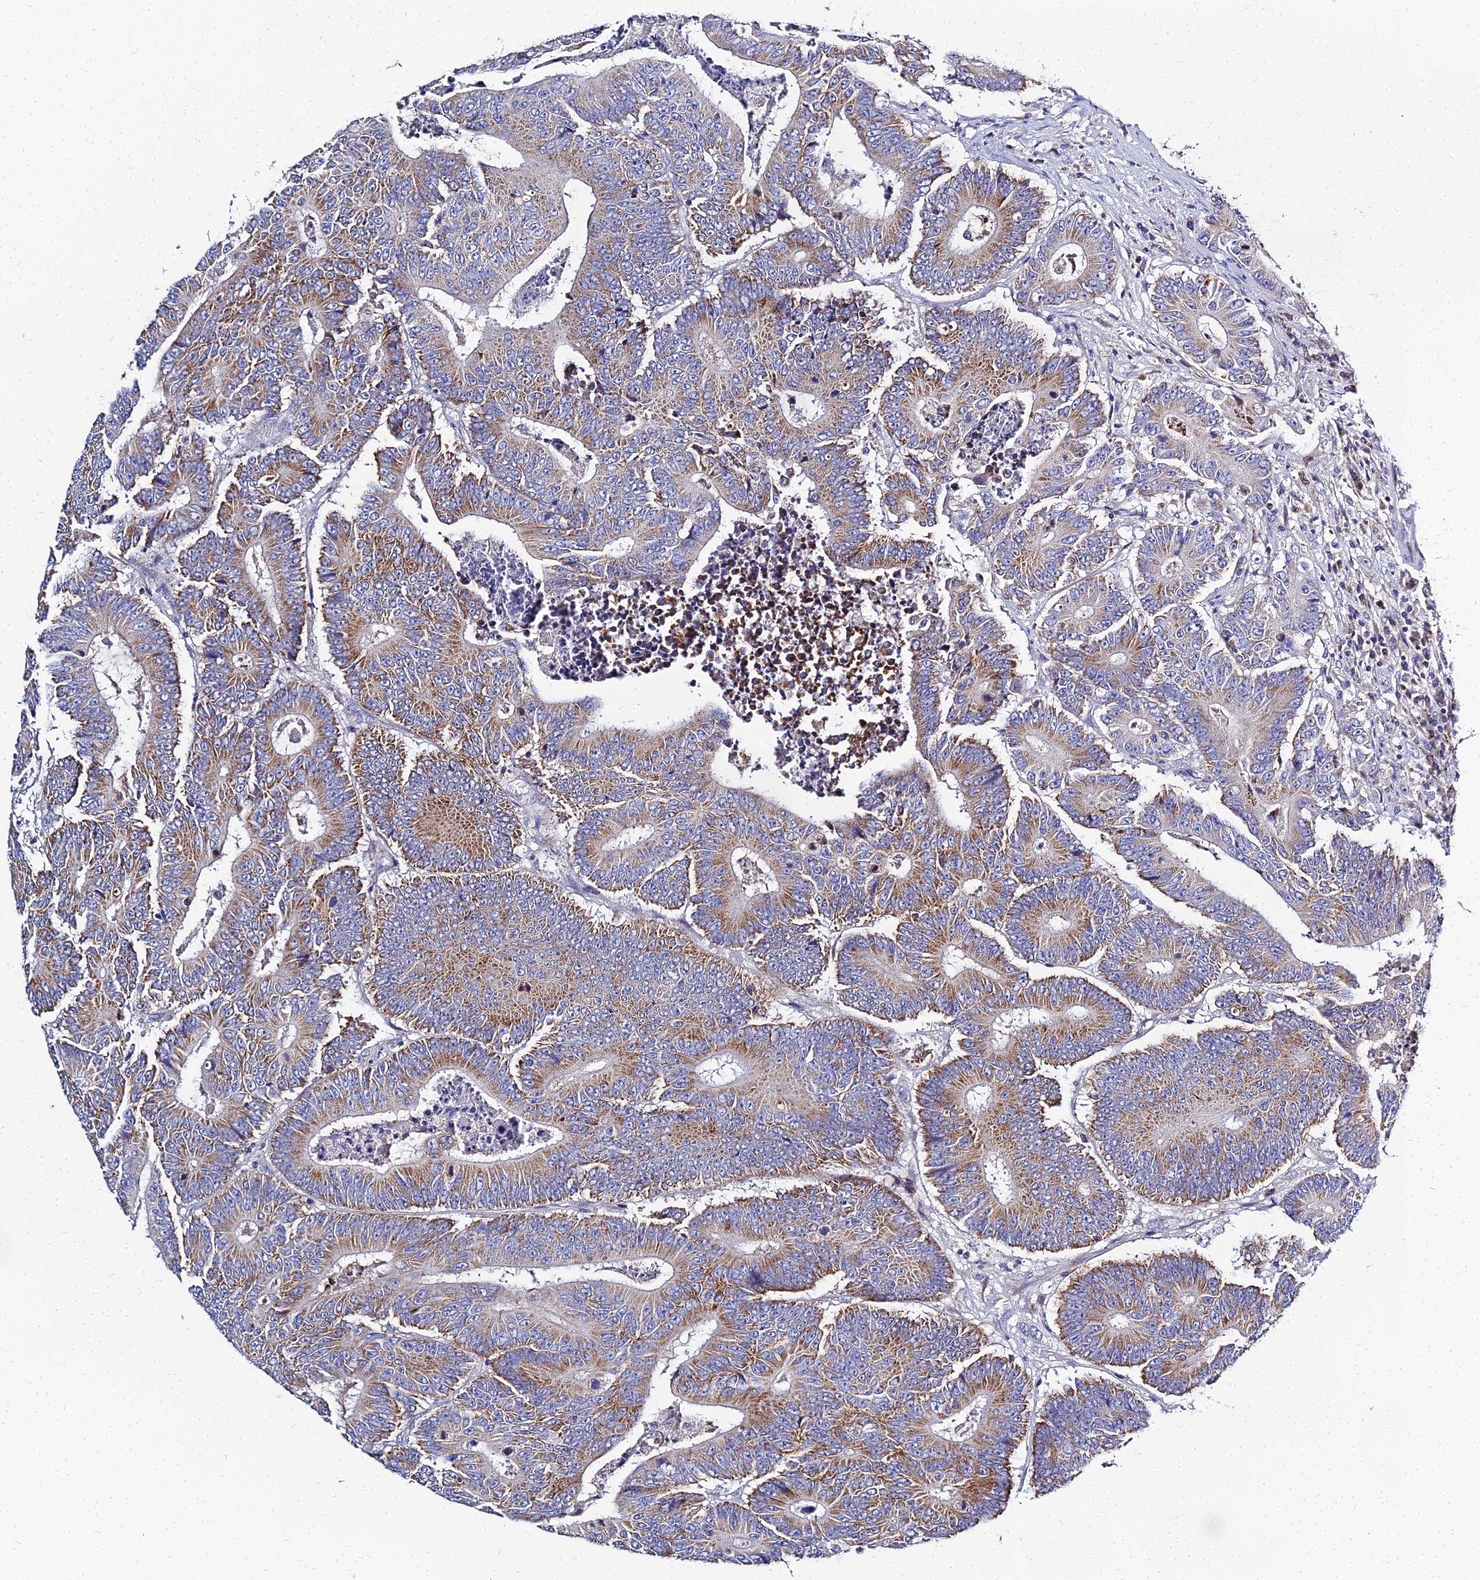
{"staining": {"intensity": "moderate", "quantity": ">75%", "location": "cytoplasmic/membranous"}, "tissue": "colorectal cancer", "cell_type": "Tumor cells", "image_type": "cancer", "snomed": [{"axis": "morphology", "description": "Adenocarcinoma, NOS"}, {"axis": "topography", "description": "Colon"}], "caption": "DAB (3,3'-diaminobenzidine) immunohistochemical staining of human colorectal cancer shows moderate cytoplasmic/membranous protein expression in approximately >75% of tumor cells. (IHC, brightfield microscopy, high magnification).", "gene": "NPY", "patient": {"sex": "male", "age": 83}}